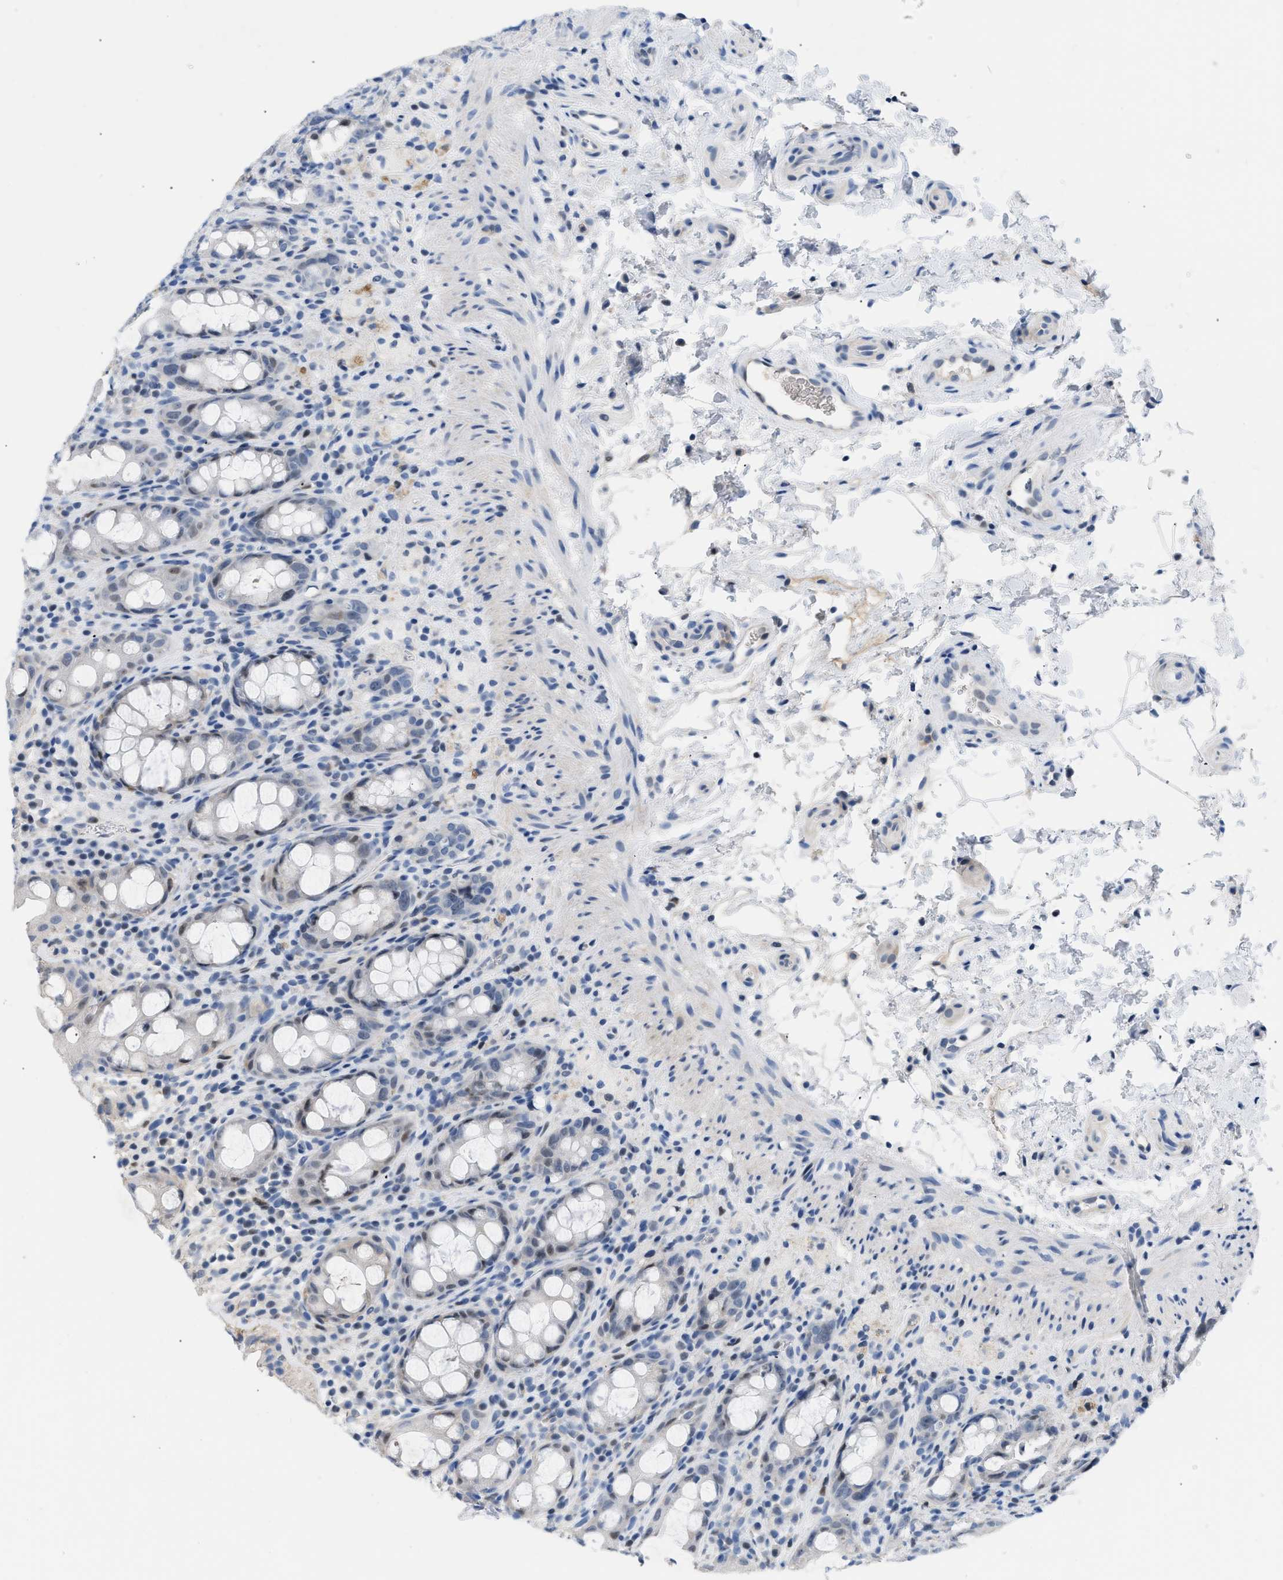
{"staining": {"intensity": "negative", "quantity": "none", "location": "none"}, "tissue": "rectum", "cell_type": "Glandular cells", "image_type": "normal", "snomed": [{"axis": "morphology", "description": "Normal tissue, NOS"}, {"axis": "topography", "description": "Rectum"}], "caption": "High magnification brightfield microscopy of unremarkable rectum stained with DAB (brown) and counterstained with hematoxylin (blue): glandular cells show no significant staining.", "gene": "BOLL", "patient": {"sex": "male", "age": 44}}